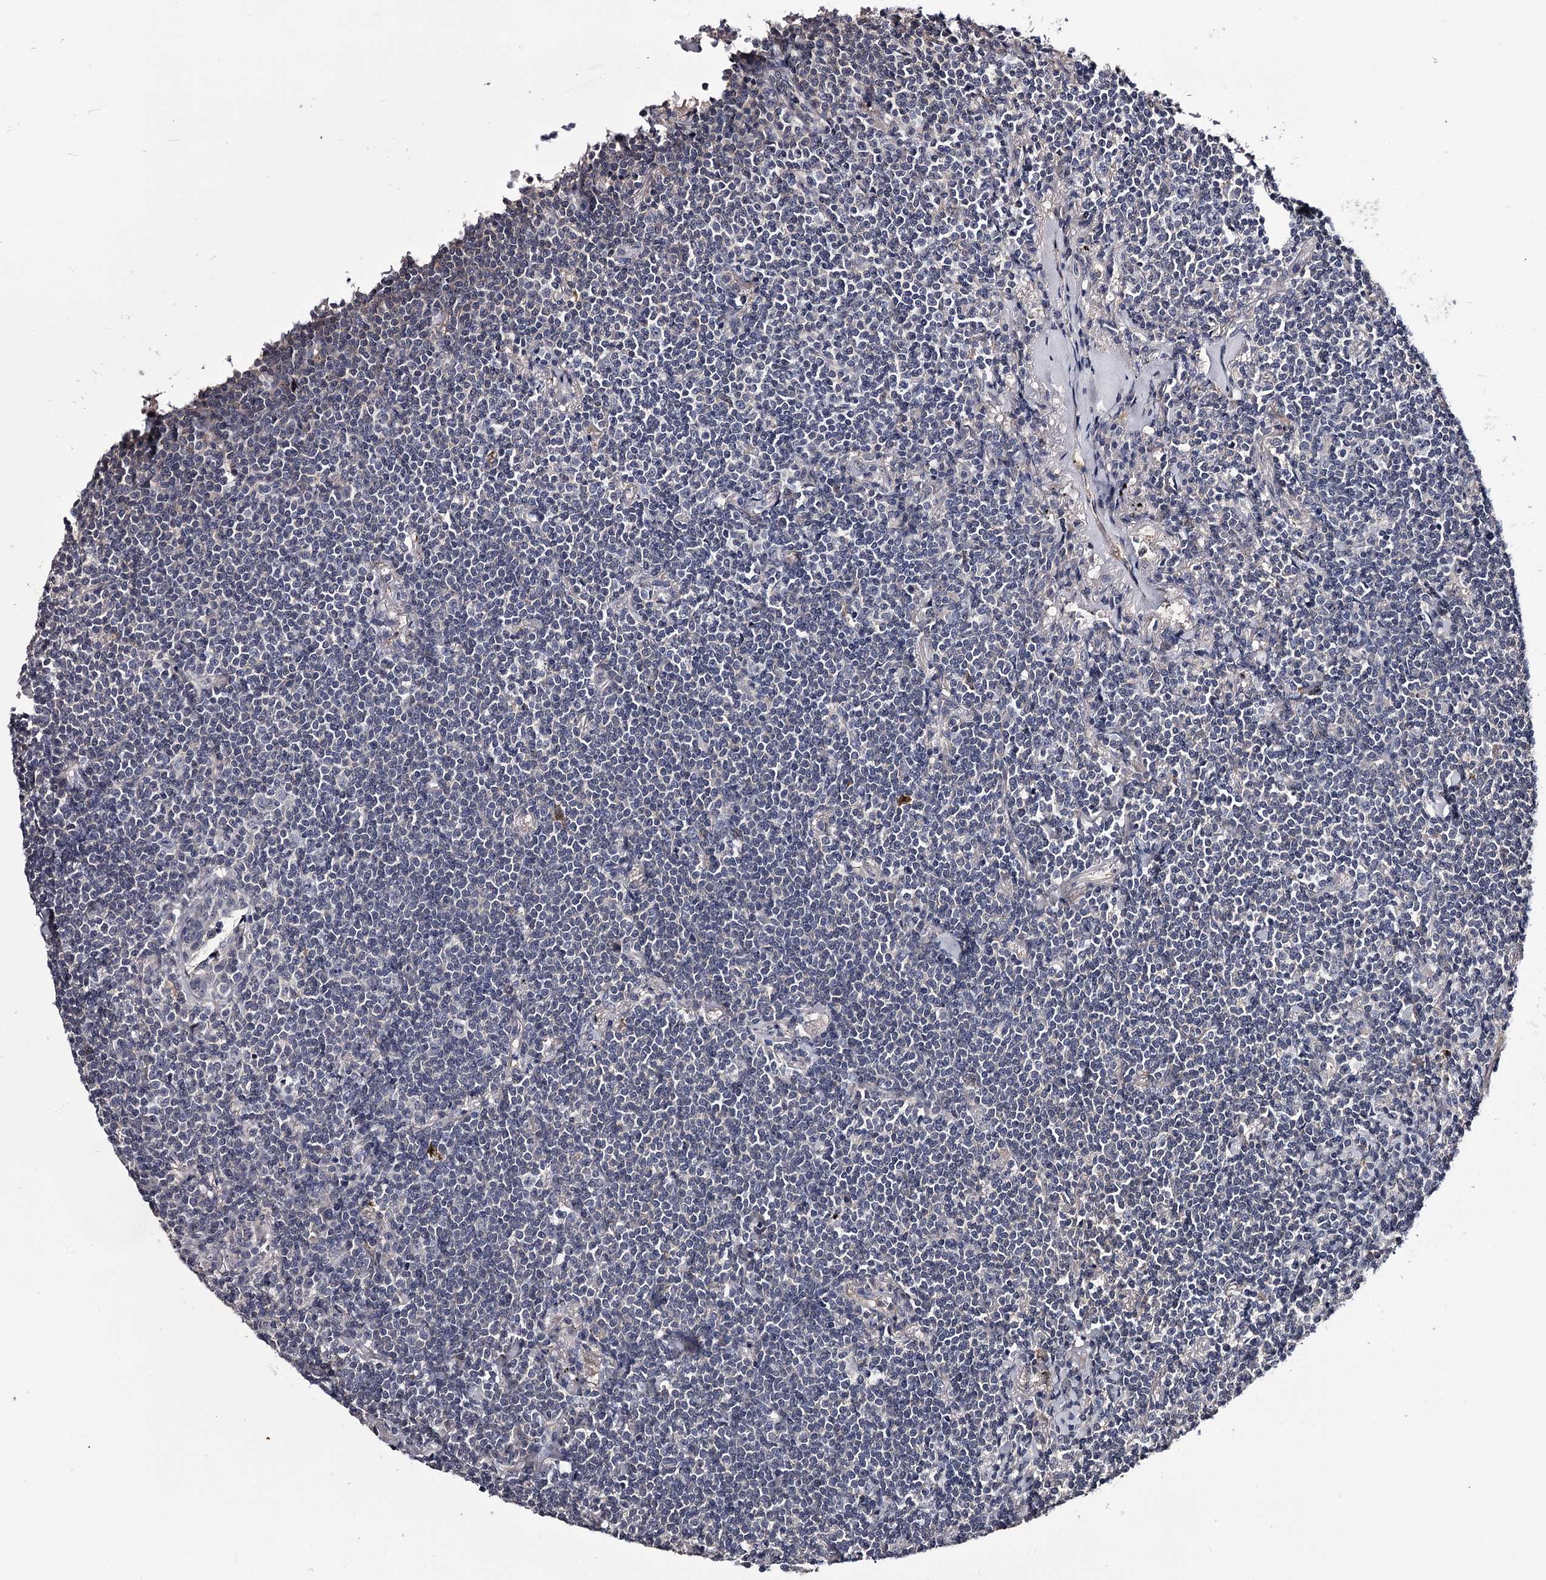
{"staining": {"intensity": "negative", "quantity": "none", "location": "none"}, "tissue": "lymphoma", "cell_type": "Tumor cells", "image_type": "cancer", "snomed": [{"axis": "morphology", "description": "Malignant lymphoma, non-Hodgkin's type, Low grade"}, {"axis": "topography", "description": "Lung"}], "caption": "This is an IHC image of malignant lymphoma, non-Hodgkin's type (low-grade). There is no staining in tumor cells.", "gene": "GSTO1", "patient": {"sex": "female", "age": 71}}